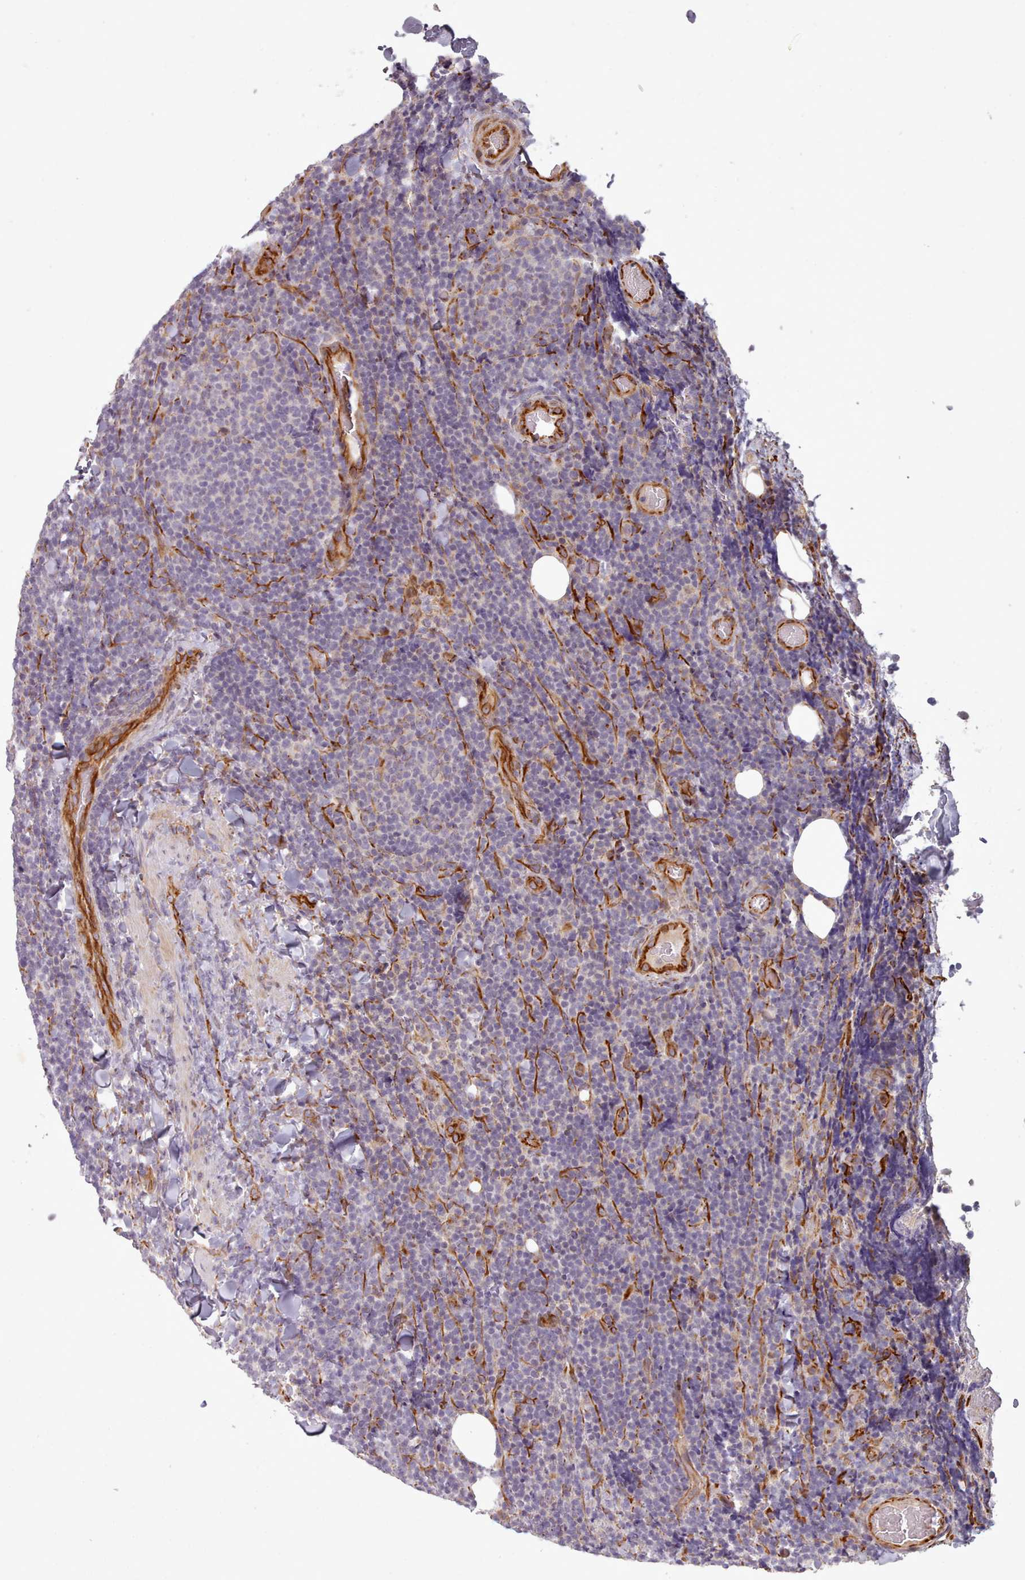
{"staining": {"intensity": "negative", "quantity": "none", "location": "none"}, "tissue": "lymphoma", "cell_type": "Tumor cells", "image_type": "cancer", "snomed": [{"axis": "morphology", "description": "Malignant lymphoma, non-Hodgkin's type, Low grade"}, {"axis": "topography", "description": "Lymph node"}], "caption": "Immunohistochemical staining of lymphoma reveals no significant positivity in tumor cells. The staining was performed using DAB (3,3'-diaminobenzidine) to visualize the protein expression in brown, while the nuclei were stained in blue with hematoxylin (Magnification: 20x).", "gene": "GBGT1", "patient": {"sex": "male", "age": 66}}